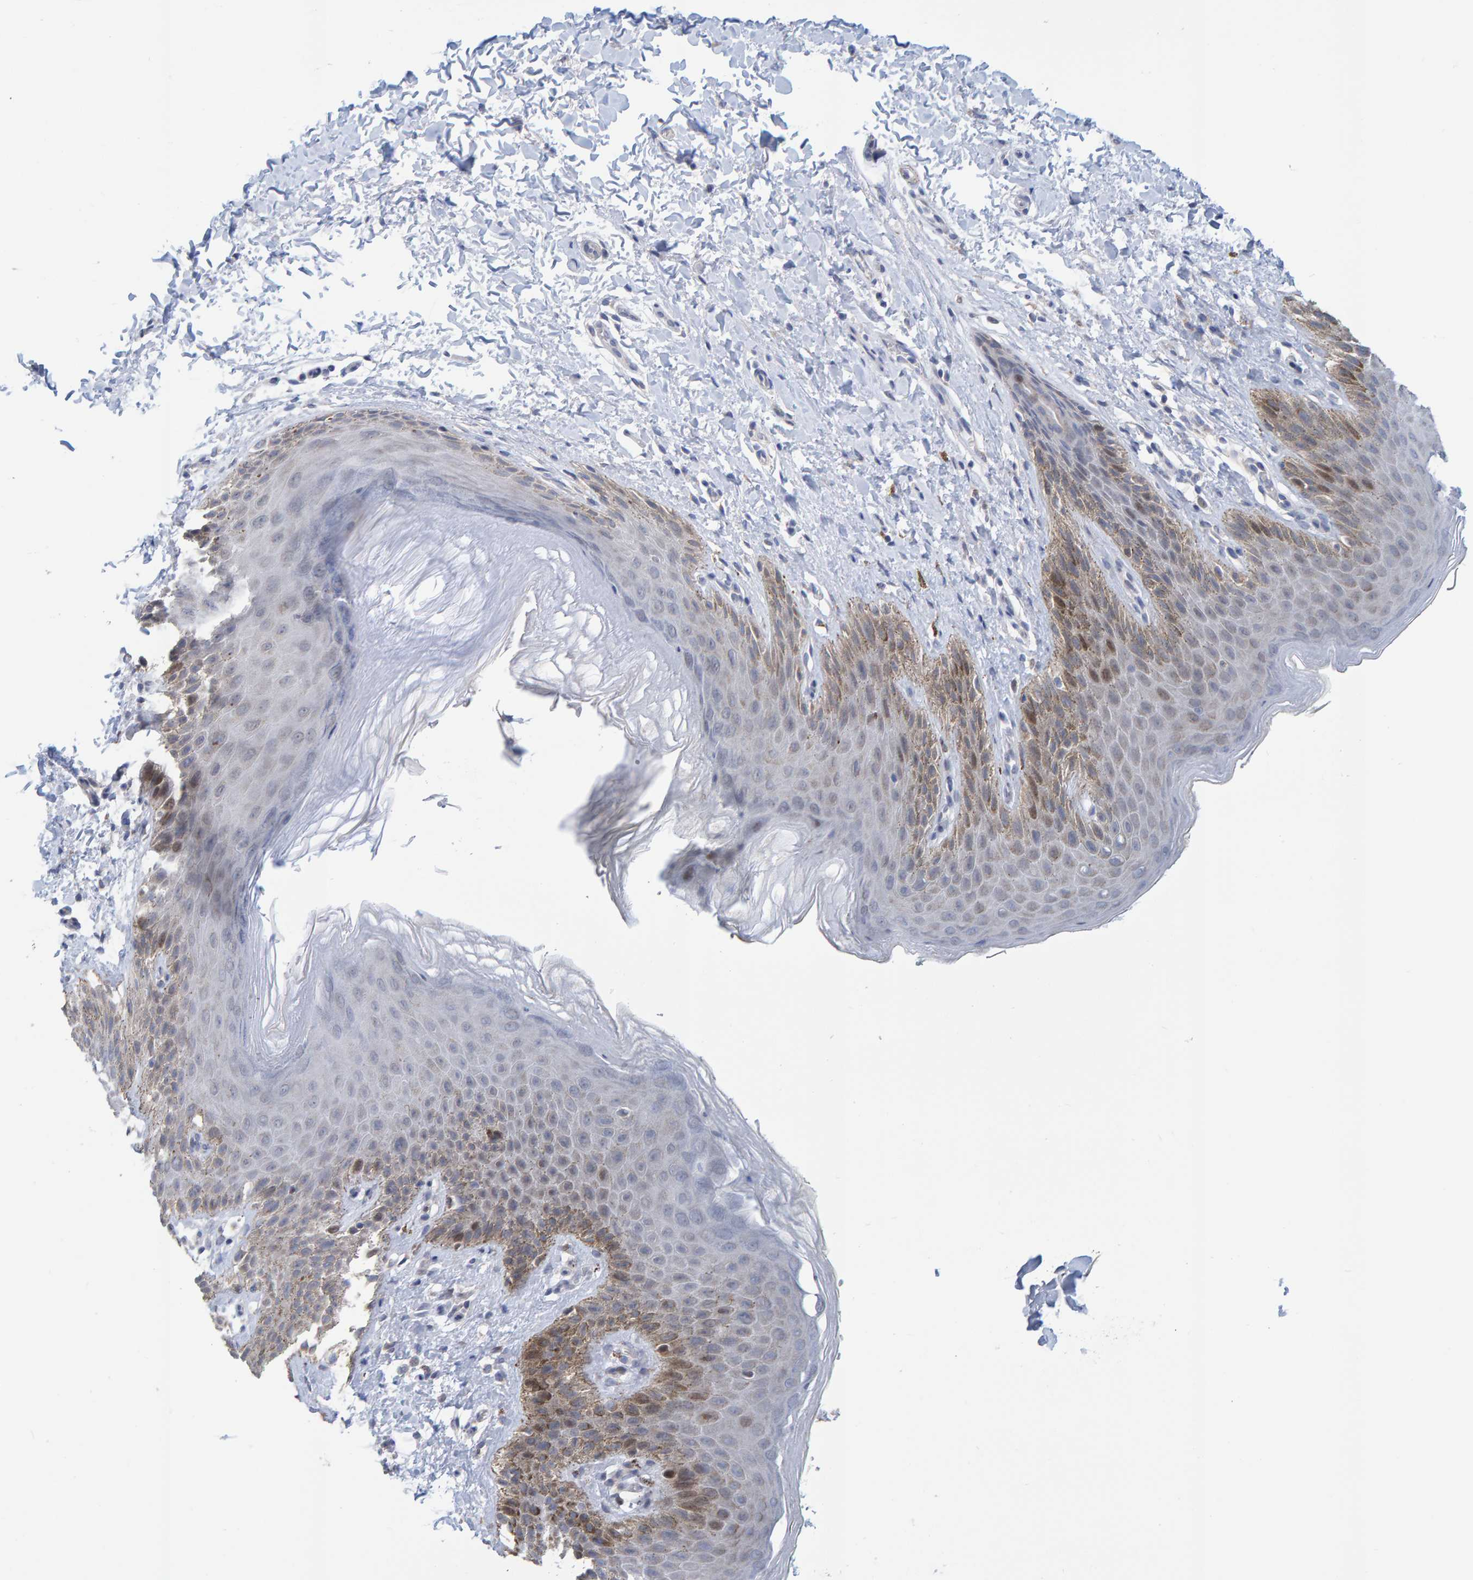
{"staining": {"intensity": "weak", "quantity": "25%-75%", "location": "cytoplasmic/membranous"}, "tissue": "skin", "cell_type": "Epidermal cells", "image_type": "normal", "snomed": [{"axis": "morphology", "description": "Normal tissue, NOS"}, {"axis": "topography", "description": "Anal"}, {"axis": "topography", "description": "Peripheral nerve tissue"}], "caption": "Immunohistochemical staining of benign skin shows low levels of weak cytoplasmic/membranous expression in about 25%-75% of epidermal cells. Ihc stains the protein of interest in brown and the nuclei are stained blue.", "gene": "USP43", "patient": {"sex": "male", "age": 44}}